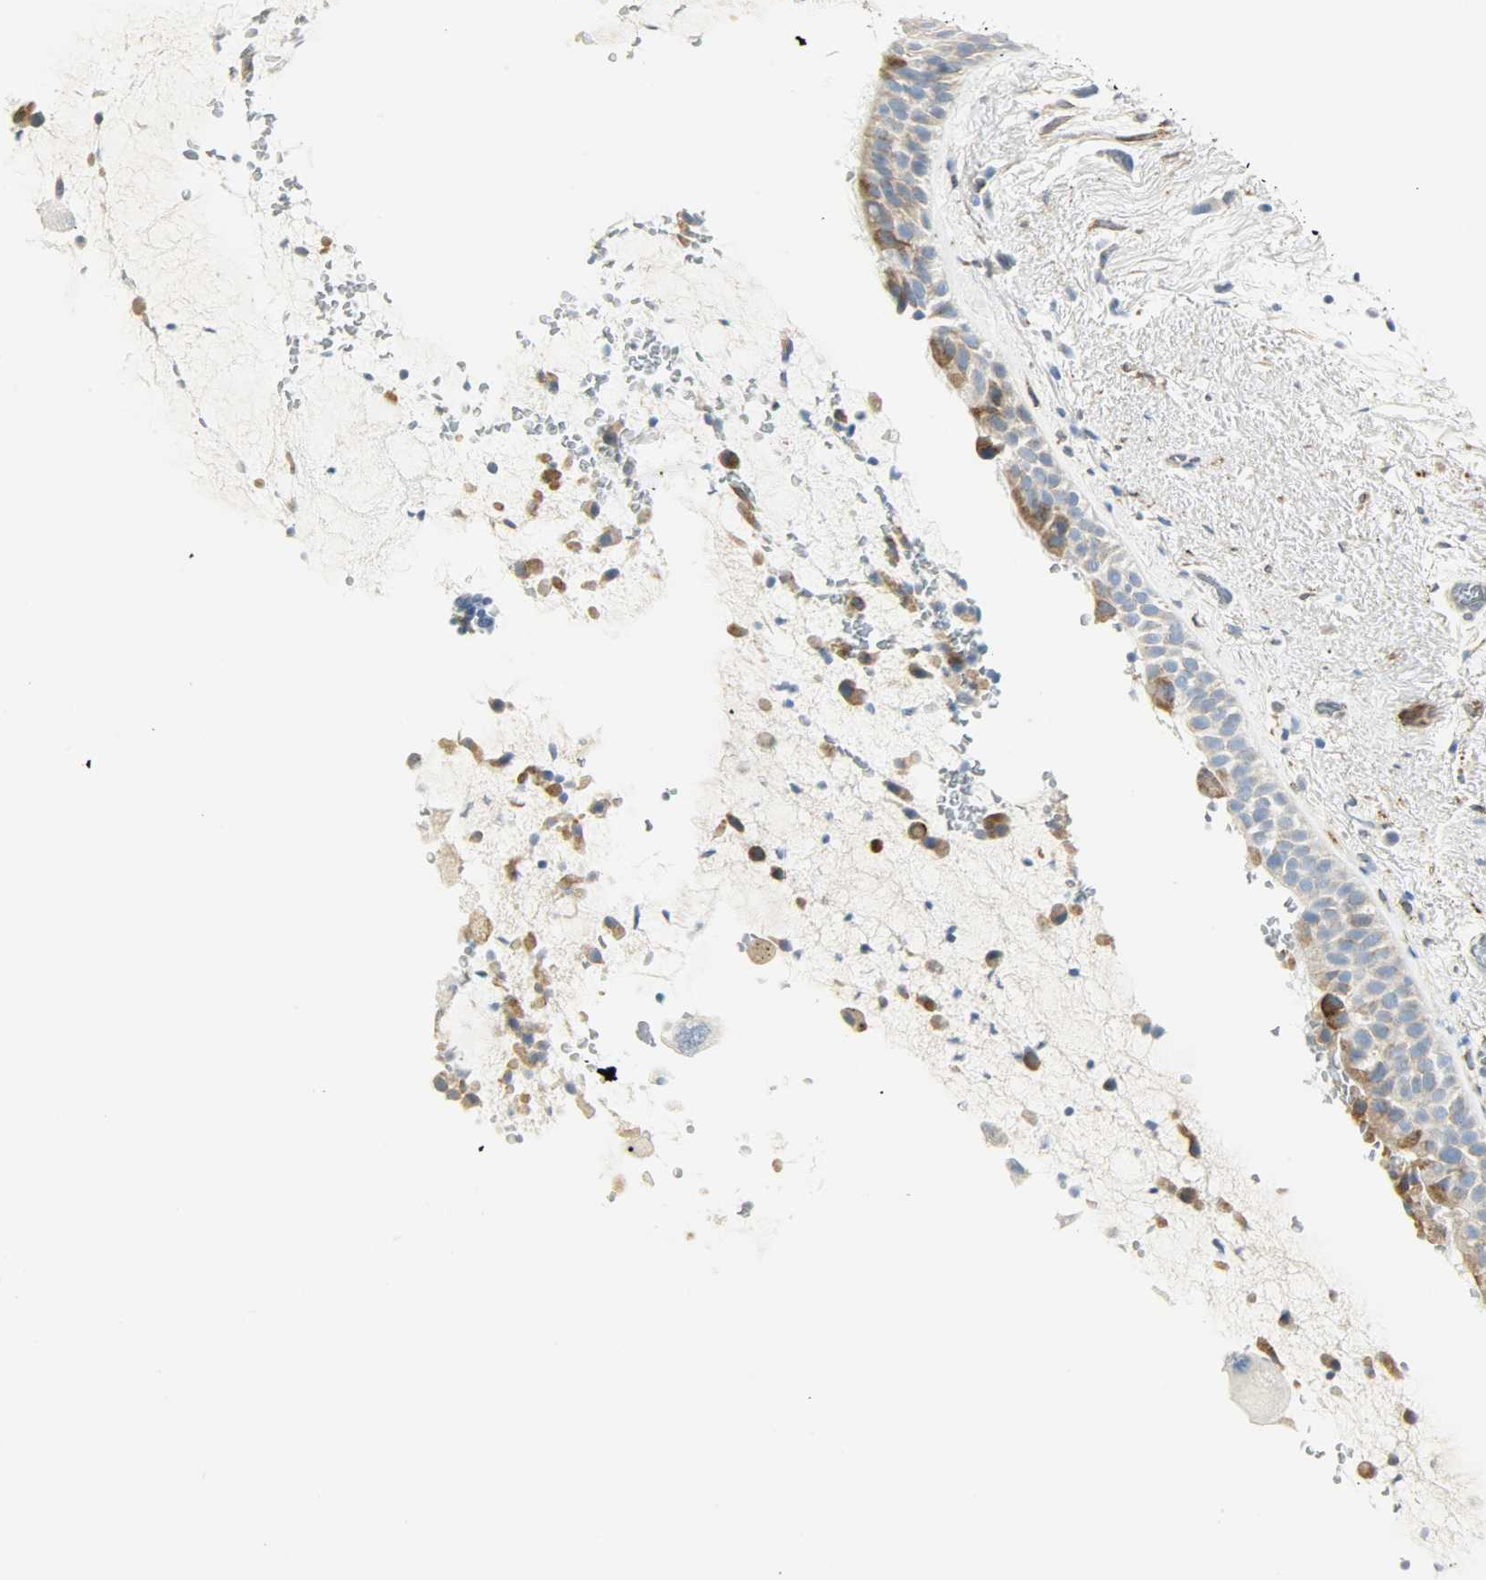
{"staining": {"intensity": "strong", "quantity": ">75%", "location": "cytoplasmic/membranous"}, "tissue": "bronchus", "cell_type": "Respiratory epithelial cells", "image_type": "normal", "snomed": [{"axis": "morphology", "description": "Normal tissue, NOS"}, {"axis": "topography", "description": "Bronchus"}], "caption": "Unremarkable bronchus reveals strong cytoplasmic/membranous expression in approximately >75% of respiratory epithelial cells.", "gene": "PKD2", "patient": {"sex": "female", "age": 54}}